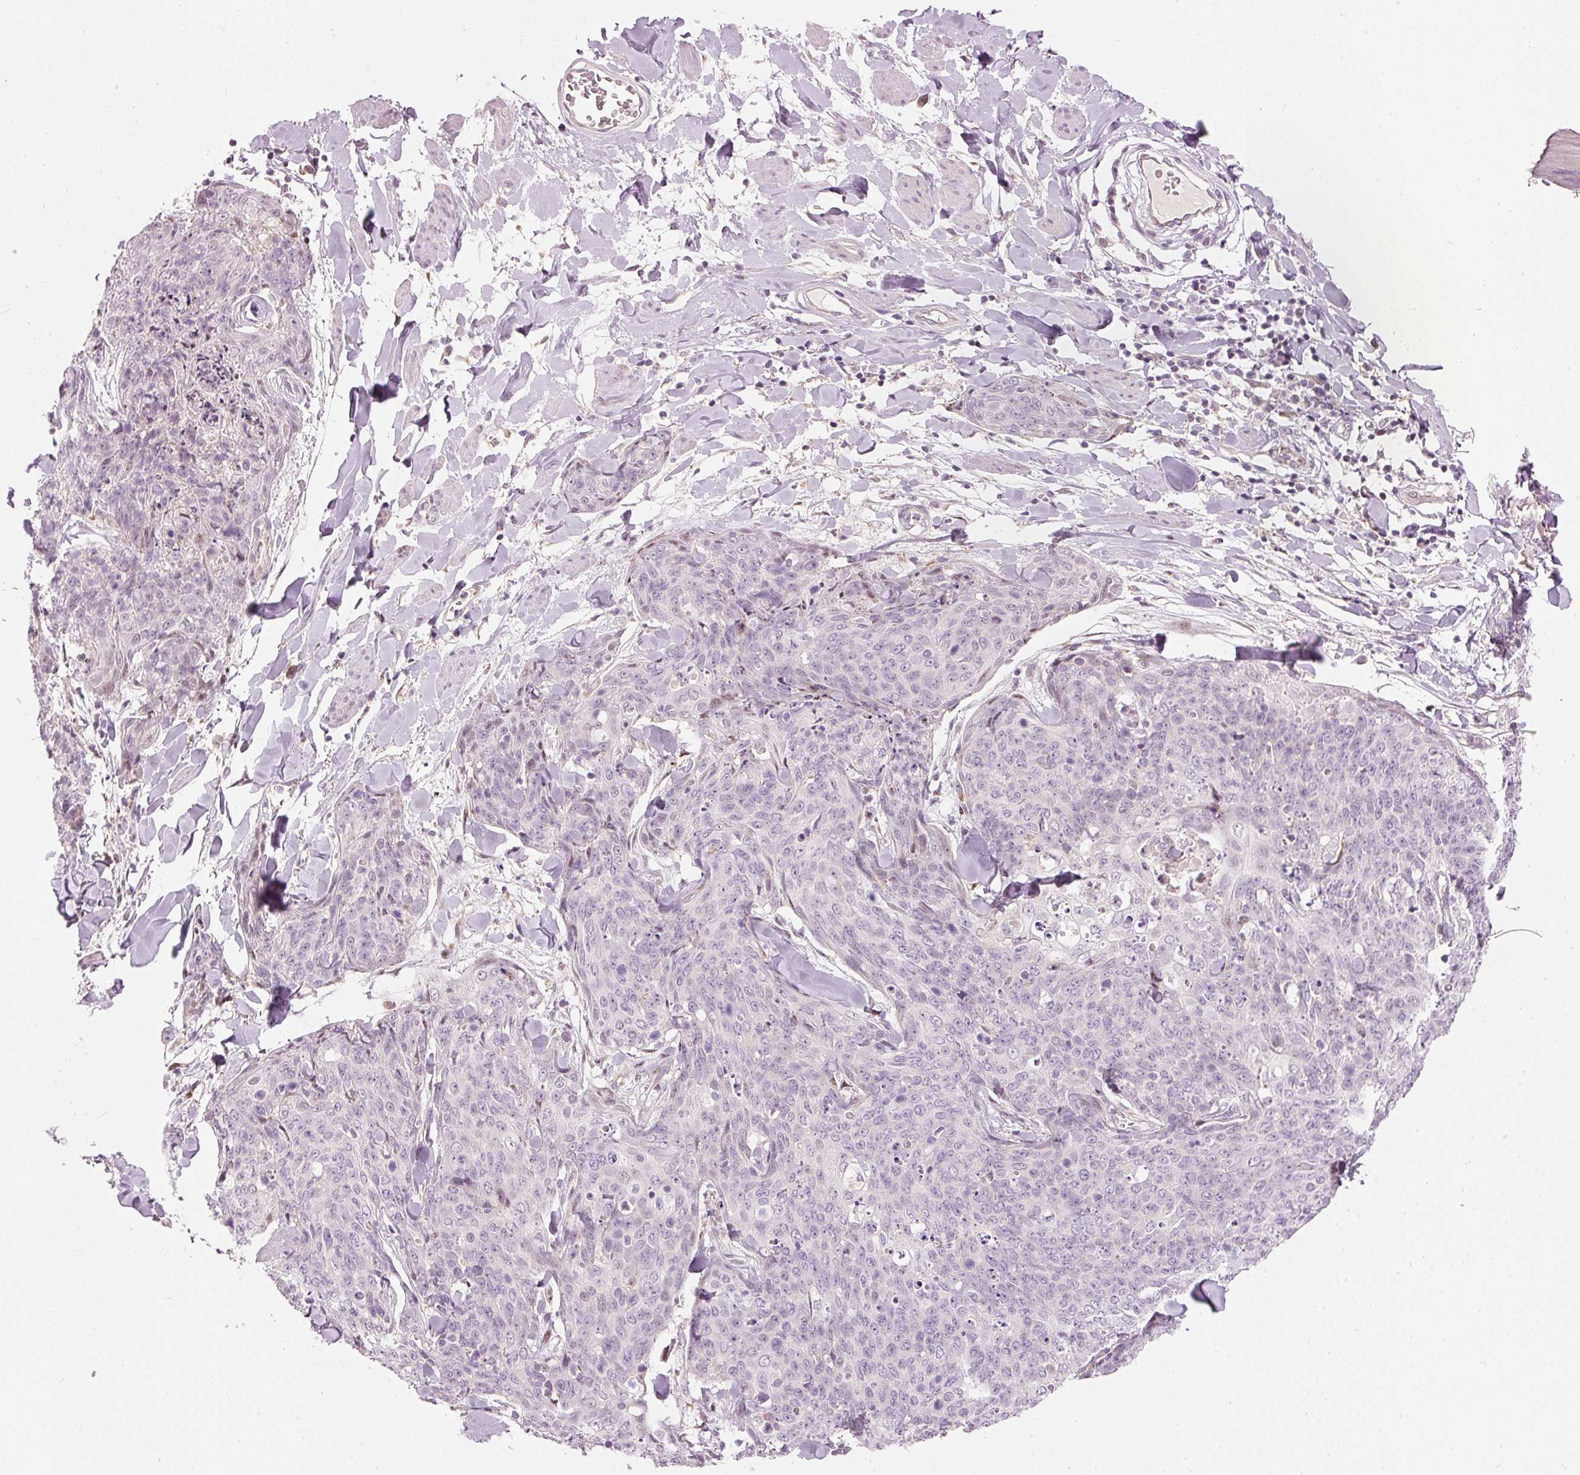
{"staining": {"intensity": "negative", "quantity": "none", "location": "none"}, "tissue": "skin cancer", "cell_type": "Tumor cells", "image_type": "cancer", "snomed": [{"axis": "morphology", "description": "Squamous cell carcinoma, NOS"}, {"axis": "topography", "description": "Skin"}, {"axis": "topography", "description": "Vulva"}], "caption": "High magnification brightfield microscopy of skin cancer (squamous cell carcinoma) stained with DAB (brown) and counterstained with hematoxylin (blue): tumor cells show no significant staining.", "gene": "RNF39", "patient": {"sex": "female", "age": 85}}